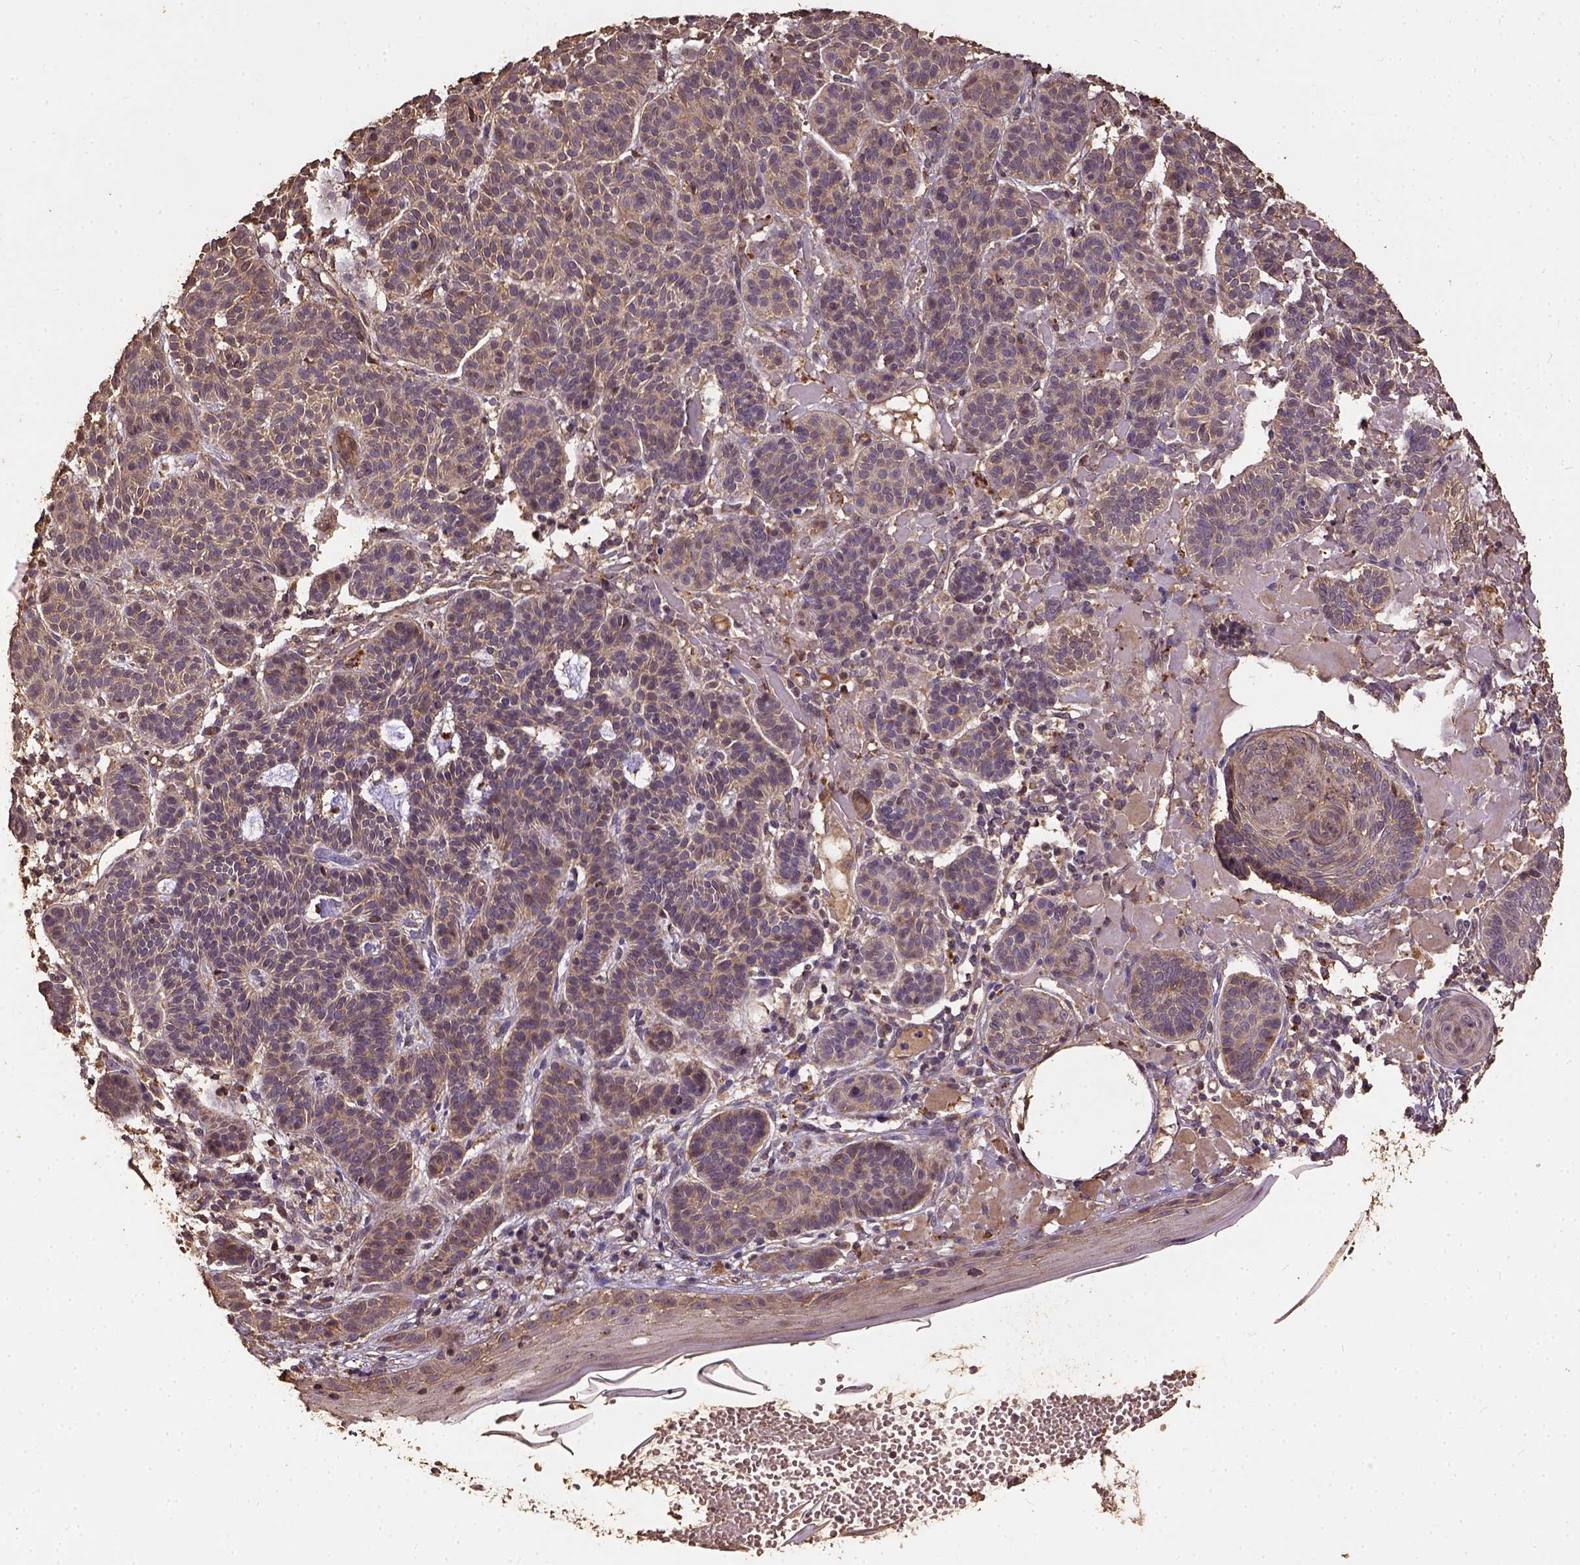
{"staining": {"intensity": "moderate", "quantity": "25%-75%", "location": "cytoplasmic/membranous"}, "tissue": "skin cancer", "cell_type": "Tumor cells", "image_type": "cancer", "snomed": [{"axis": "morphology", "description": "Basal cell carcinoma"}, {"axis": "topography", "description": "Skin"}], "caption": "Skin basal cell carcinoma stained for a protein (brown) reveals moderate cytoplasmic/membranous positive staining in about 25%-75% of tumor cells.", "gene": "ATP1B3", "patient": {"sex": "male", "age": 85}}